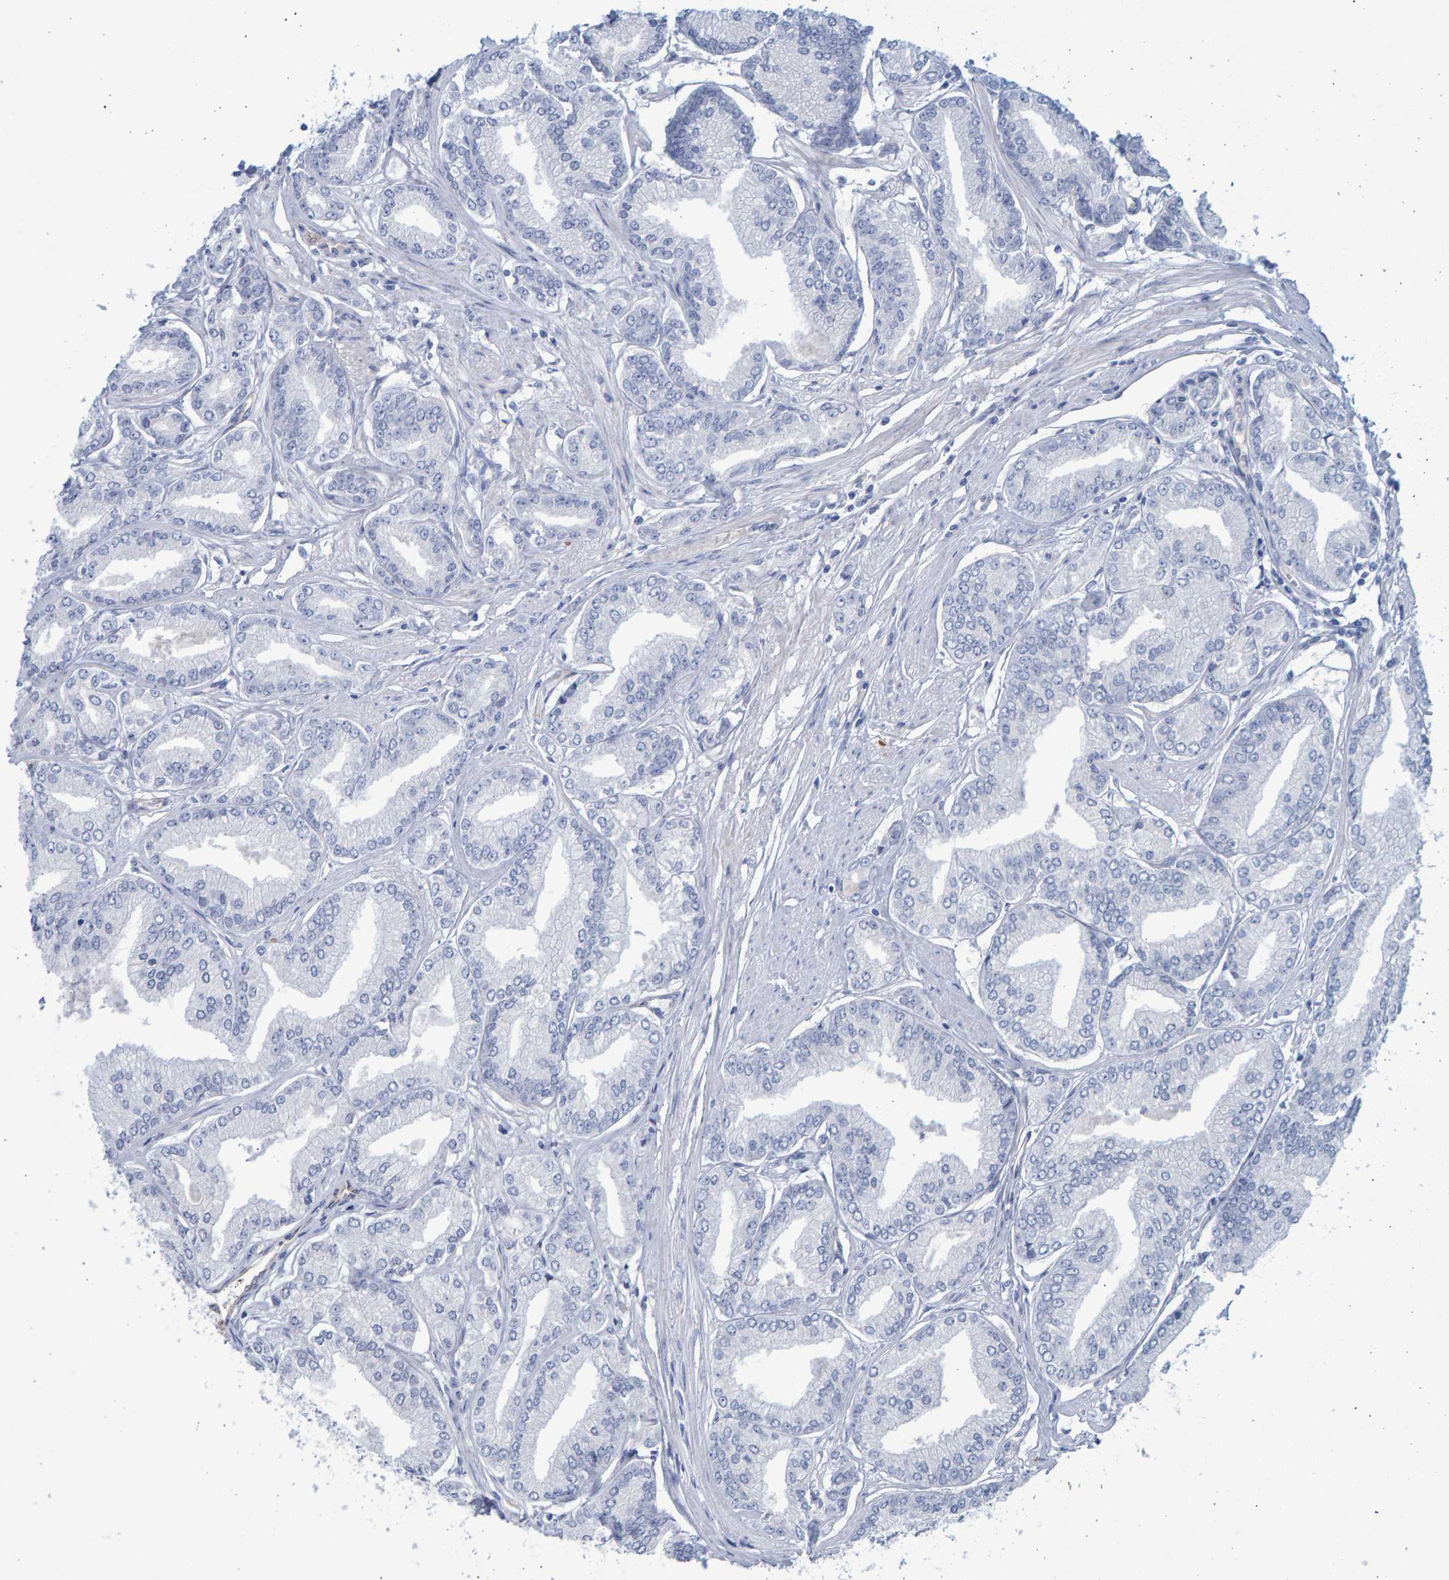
{"staining": {"intensity": "negative", "quantity": "none", "location": "none"}, "tissue": "prostate cancer", "cell_type": "Tumor cells", "image_type": "cancer", "snomed": [{"axis": "morphology", "description": "Adenocarcinoma, Low grade"}, {"axis": "topography", "description": "Prostate"}], "caption": "A high-resolution micrograph shows immunohistochemistry (IHC) staining of adenocarcinoma (low-grade) (prostate), which displays no significant positivity in tumor cells.", "gene": "SLC34A3", "patient": {"sex": "male", "age": 52}}